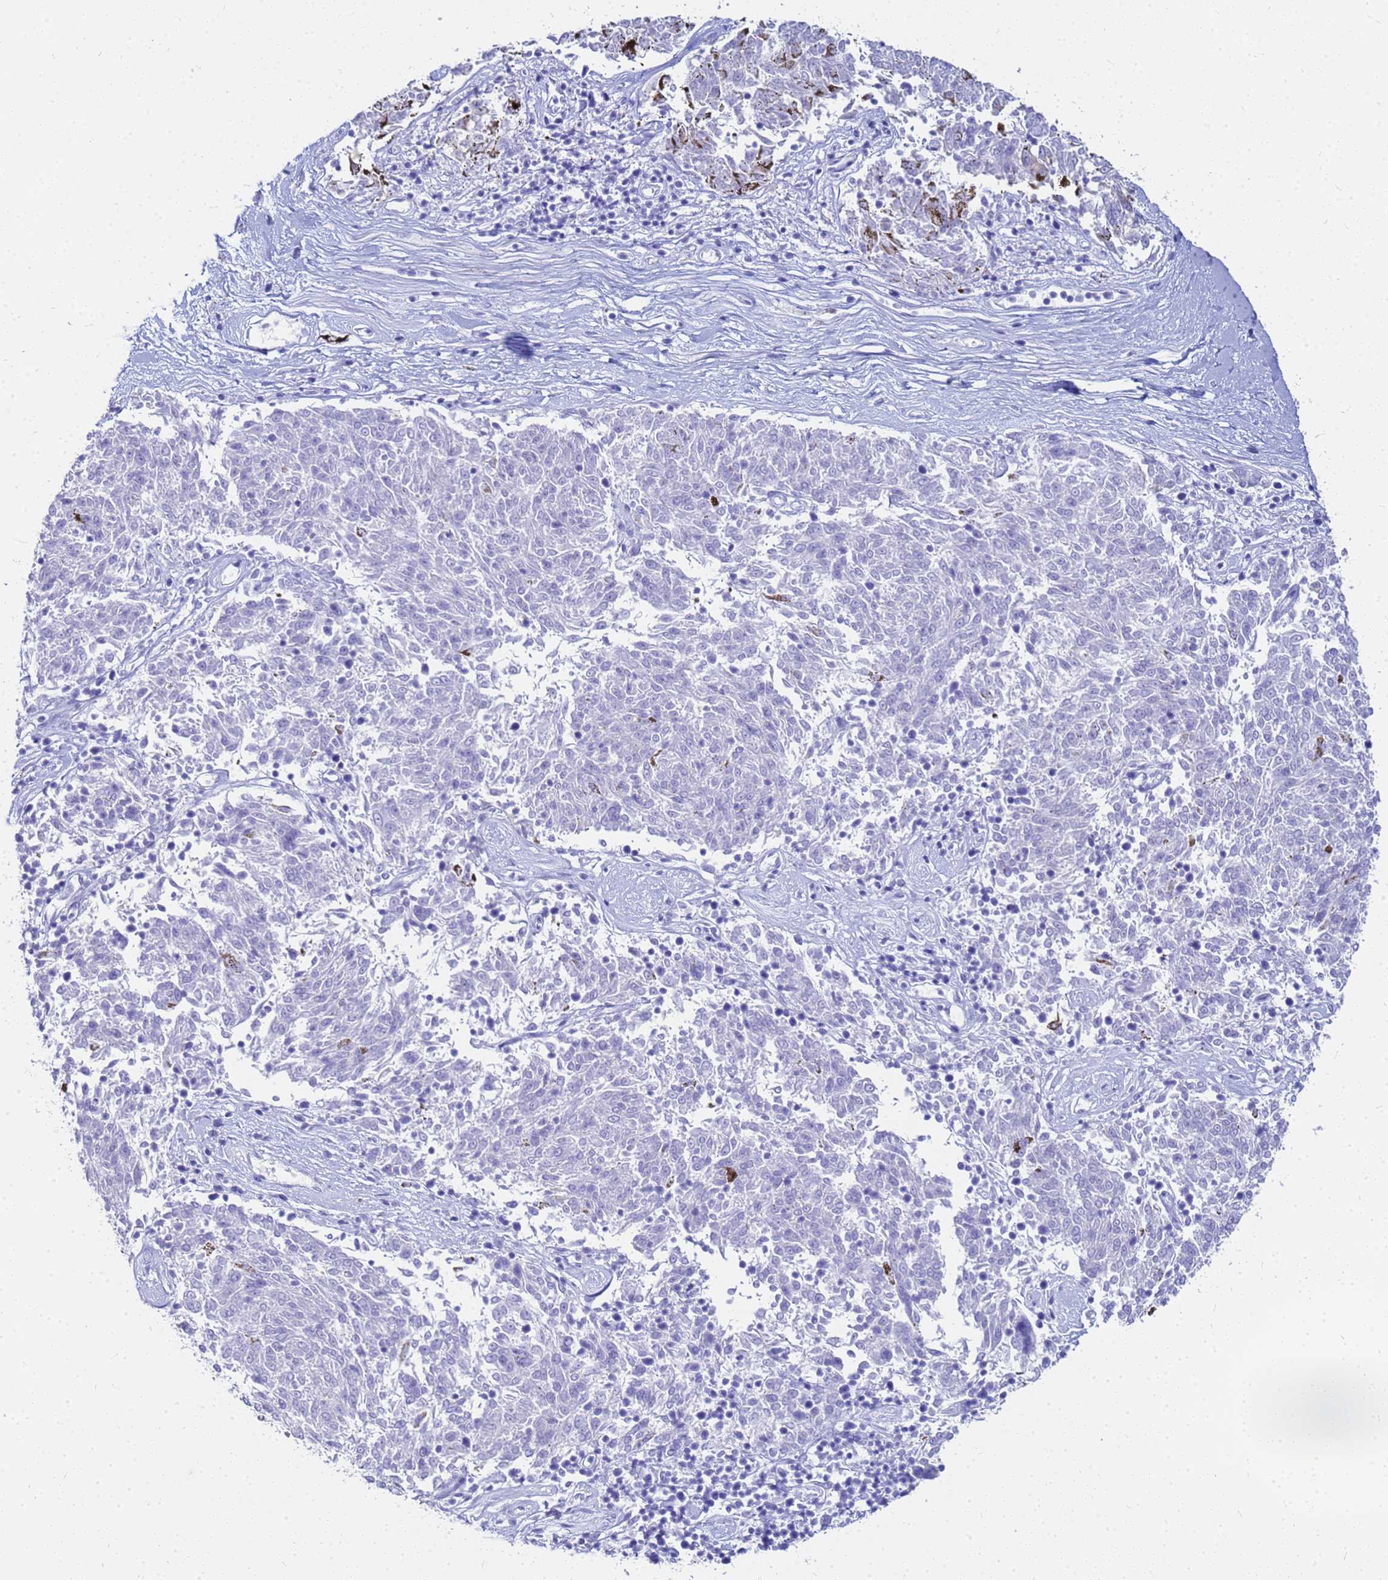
{"staining": {"intensity": "negative", "quantity": "none", "location": "none"}, "tissue": "melanoma", "cell_type": "Tumor cells", "image_type": "cancer", "snomed": [{"axis": "morphology", "description": "Malignant melanoma, NOS"}, {"axis": "topography", "description": "Skin"}], "caption": "Immunohistochemical staining of malignant melanoma demonstrates no significant expression in tumor cells.", "gene": "CKB", "patient": {"sex": "female", "age": 72}}